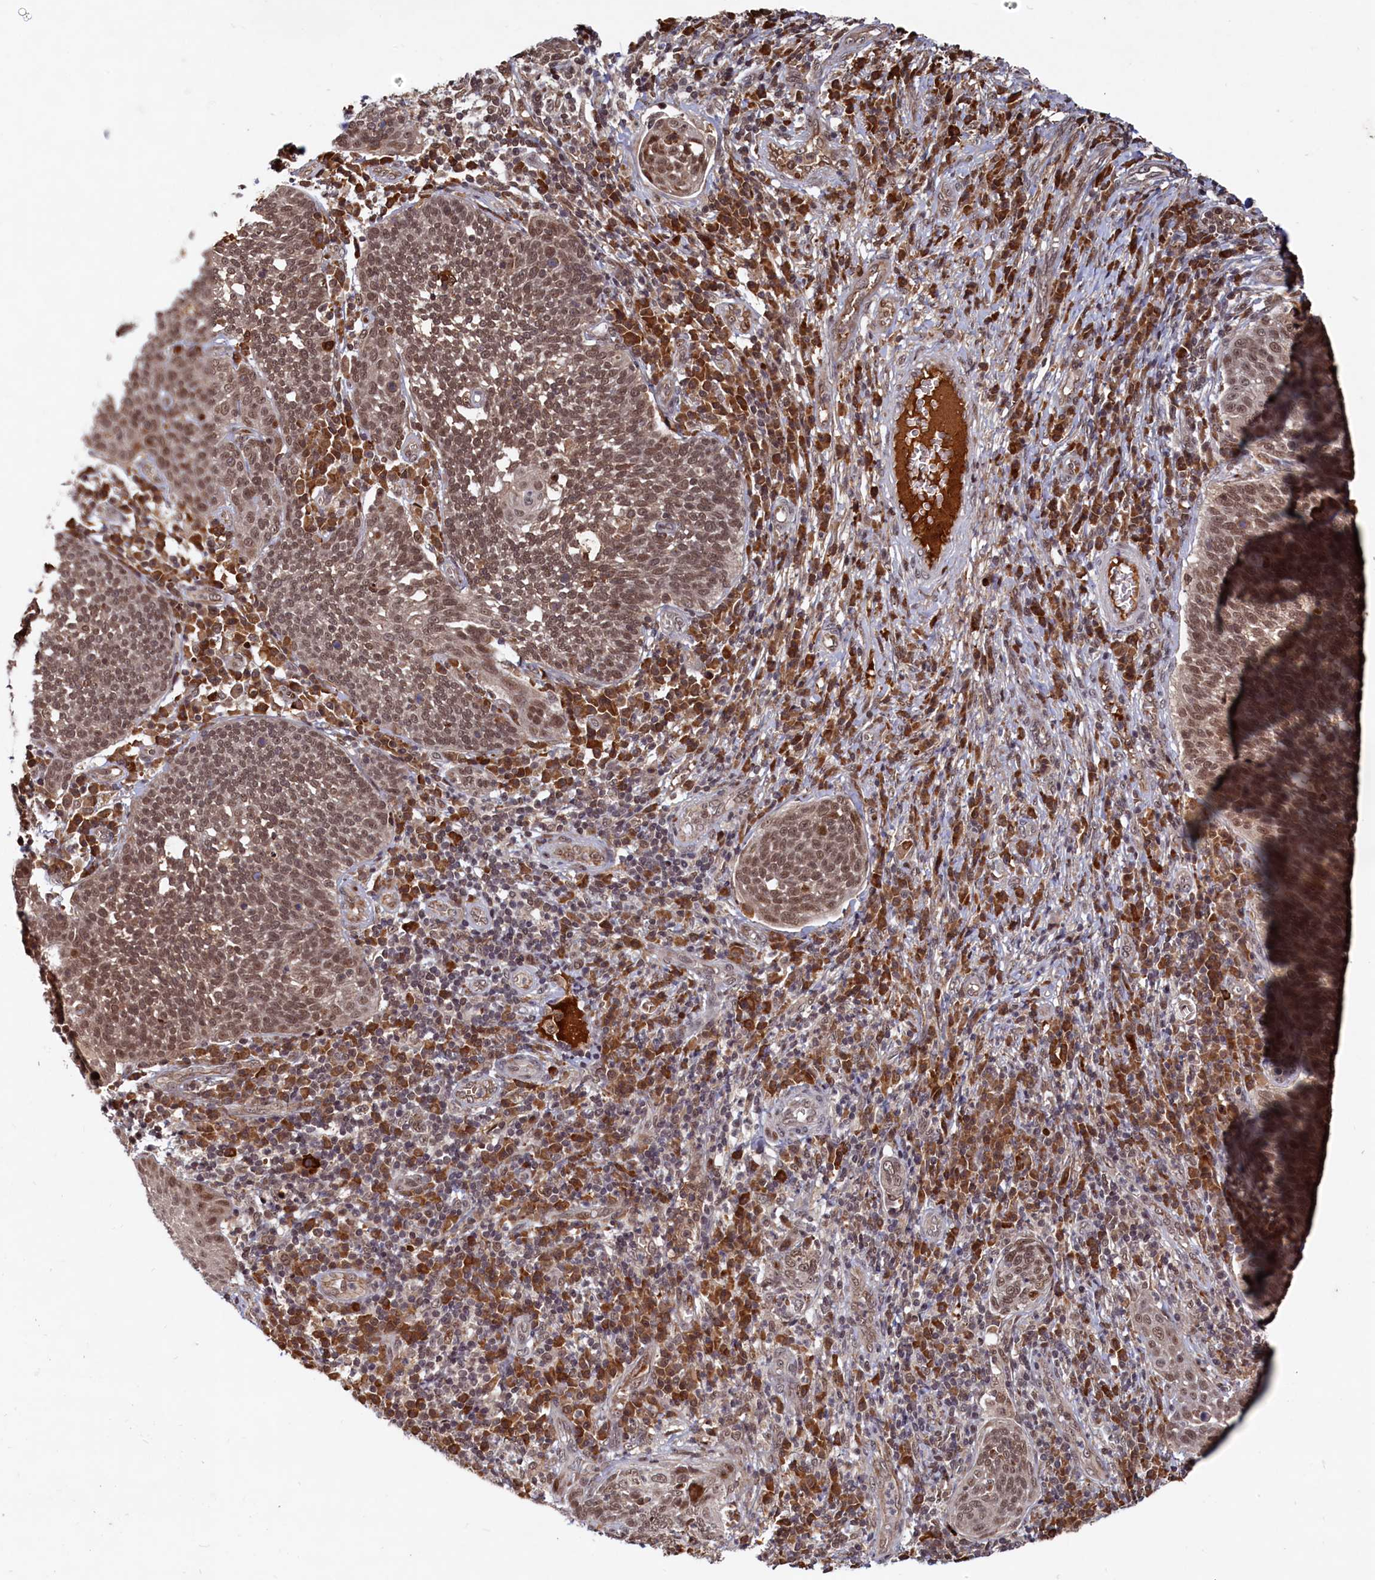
{"staining": {"intensity": "moderate", "quantity": ">75%", "location": "nuclear"}, "tissue": "cervical cancer", "cell_type": "Tumor cells", "image_type": "cancer", "snomed": [{"axis": "morphology", "description": "Squamous cell carcinoma, NOS"}, {"axis": "topography", "description": "Cervix"}], "caption": "DAB (3,3'-diaminobenzidine) immunohistochemical staining of human squamous cell carcinoma (cervical) shows moderate nuclear protein staining in approximately >75% of tumor cells. The staining was performed using DAB to visualize the protein expression in brown, while the nuclei were stained in blue with hematoxylin (Magnification: 20x).", "gene": "TRAPPC4", "patient": {"sex": "female", "age": 34}}